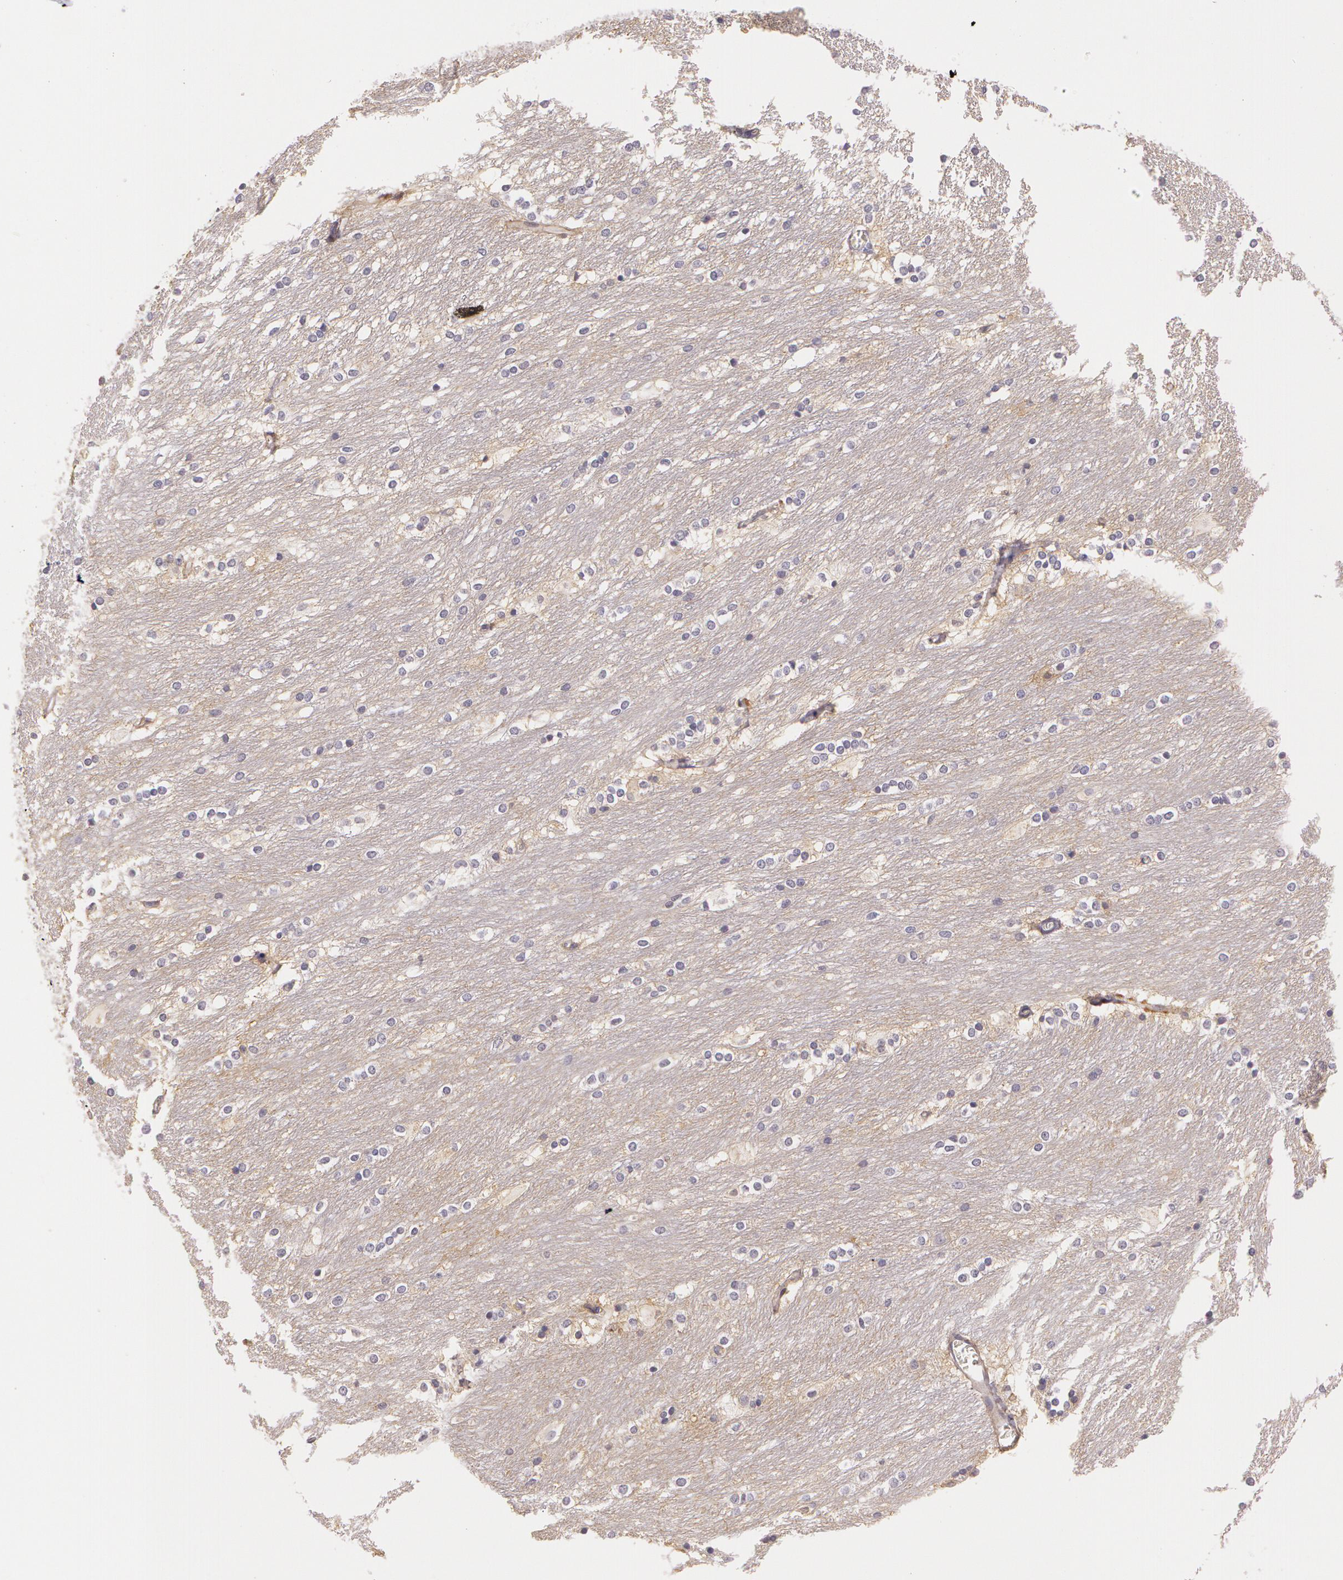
{"staining": {"intensity": "negative", "quantity": "none", "location": "none"}, "tissue": "caudate", "cell_type": "Glial cells", "image_type": "normal", "snomed": [{"axis": "morphology", "description": "Normal tissue, NOS"}, {"axis": "topography", "description": "Lateral ventricle wall"}], "caption": "DAB immunohistochemical staining of benign human caudate exhibits no significant positivity in glial cells.", "gene": "G2E3", "patient": {"sex": "female", "age": 19}}